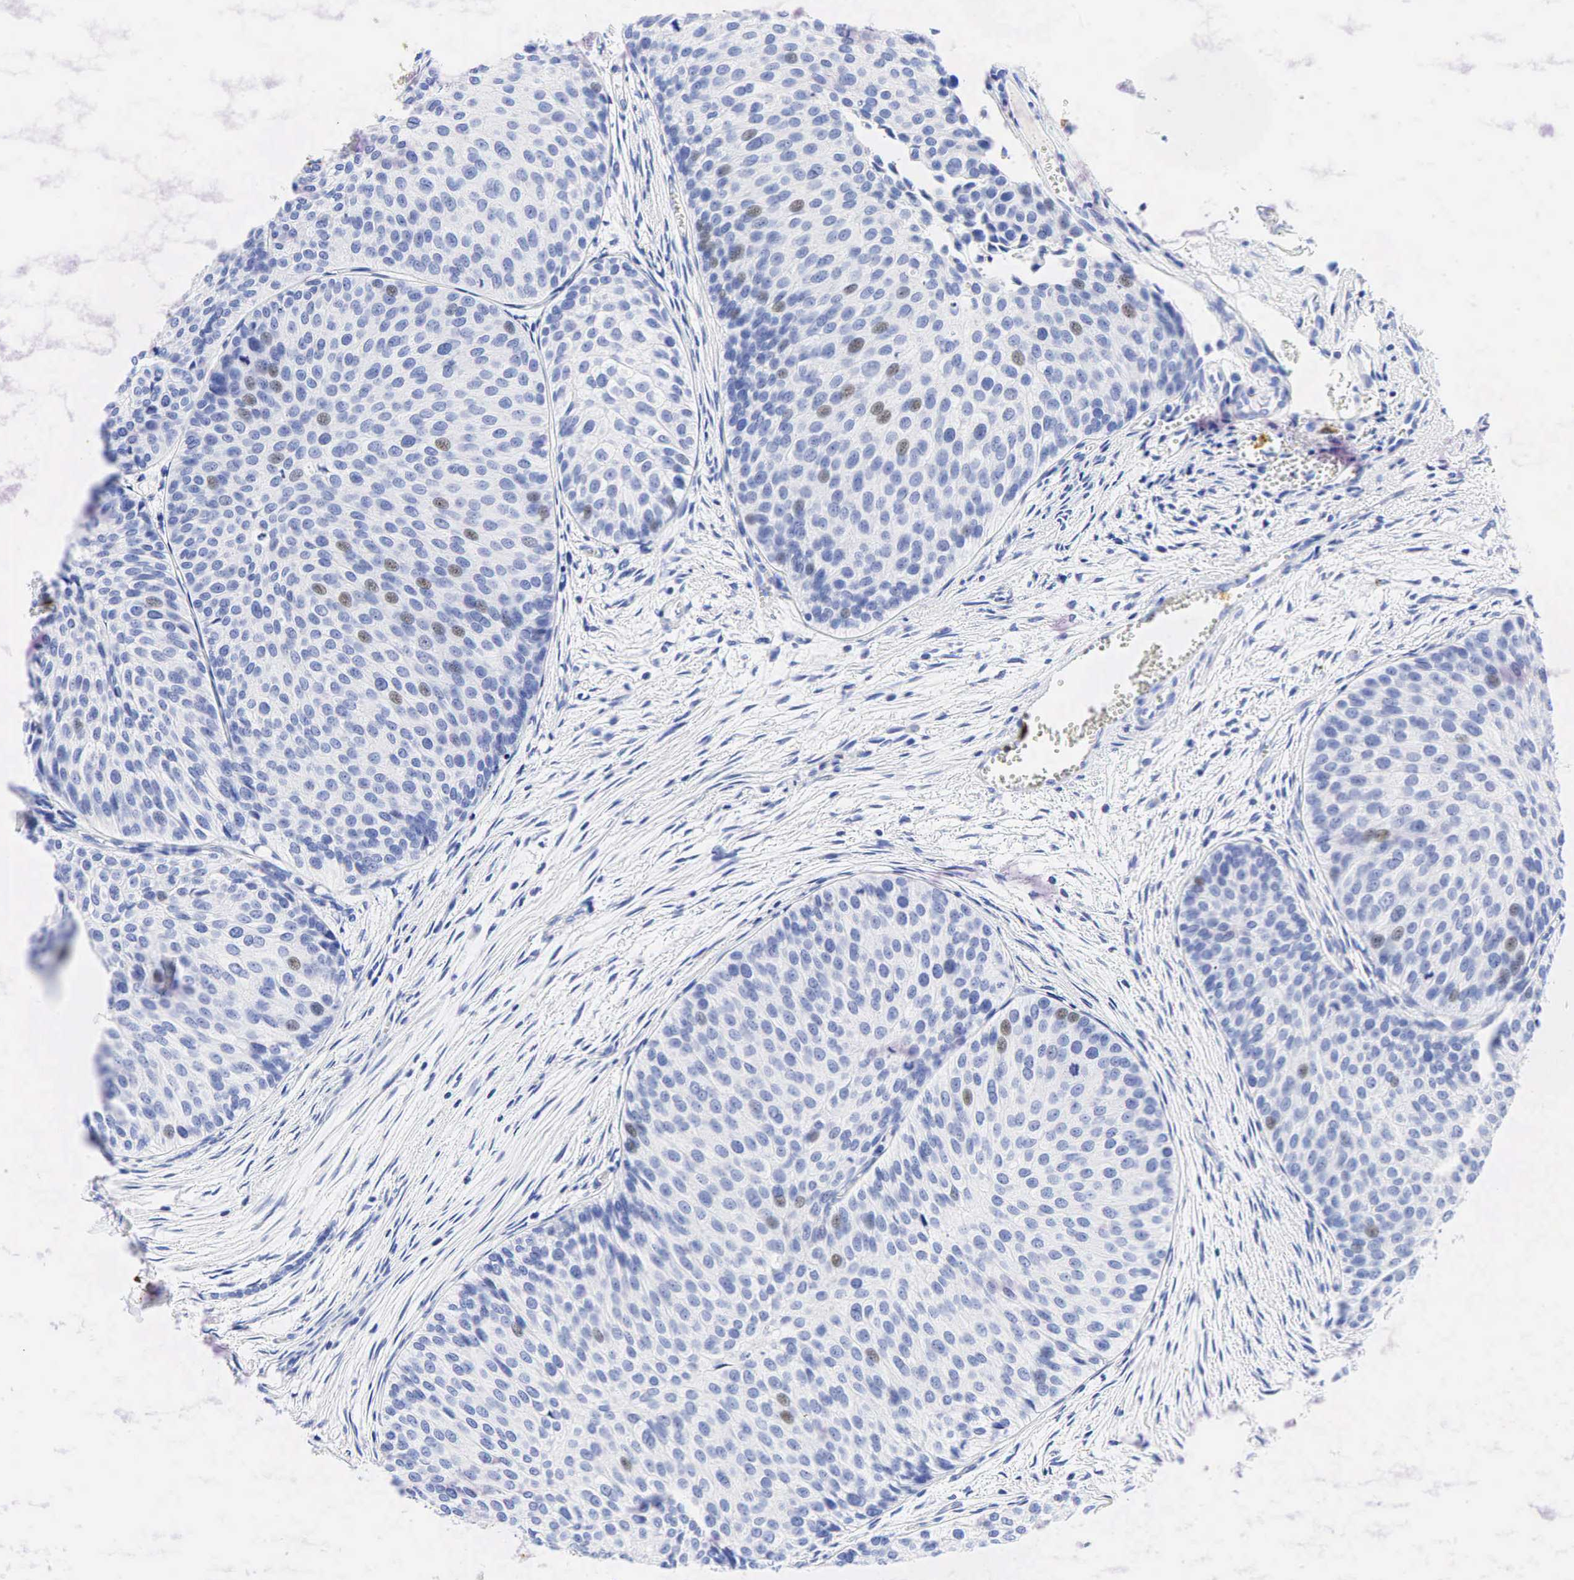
{"staining": {"intensity": "weak", "quantity": "<25%", "location": "nuclear"}, "tissue": "urothelial cancer", "cell_type": "Tumor cells", "image_type": "cancer", "snomed": [{"axis": "morphology", "description": "Urothelial carcinoma, Low grade"}, {"axis": "topography", "description": "Urinary bladder"}], "caption": "Urothelial cancer was stained to show a protein in brown. There is no significant expression in tumor cells.", "gene": "FUT4", "patient": {"sex": "male", "age": 84}}